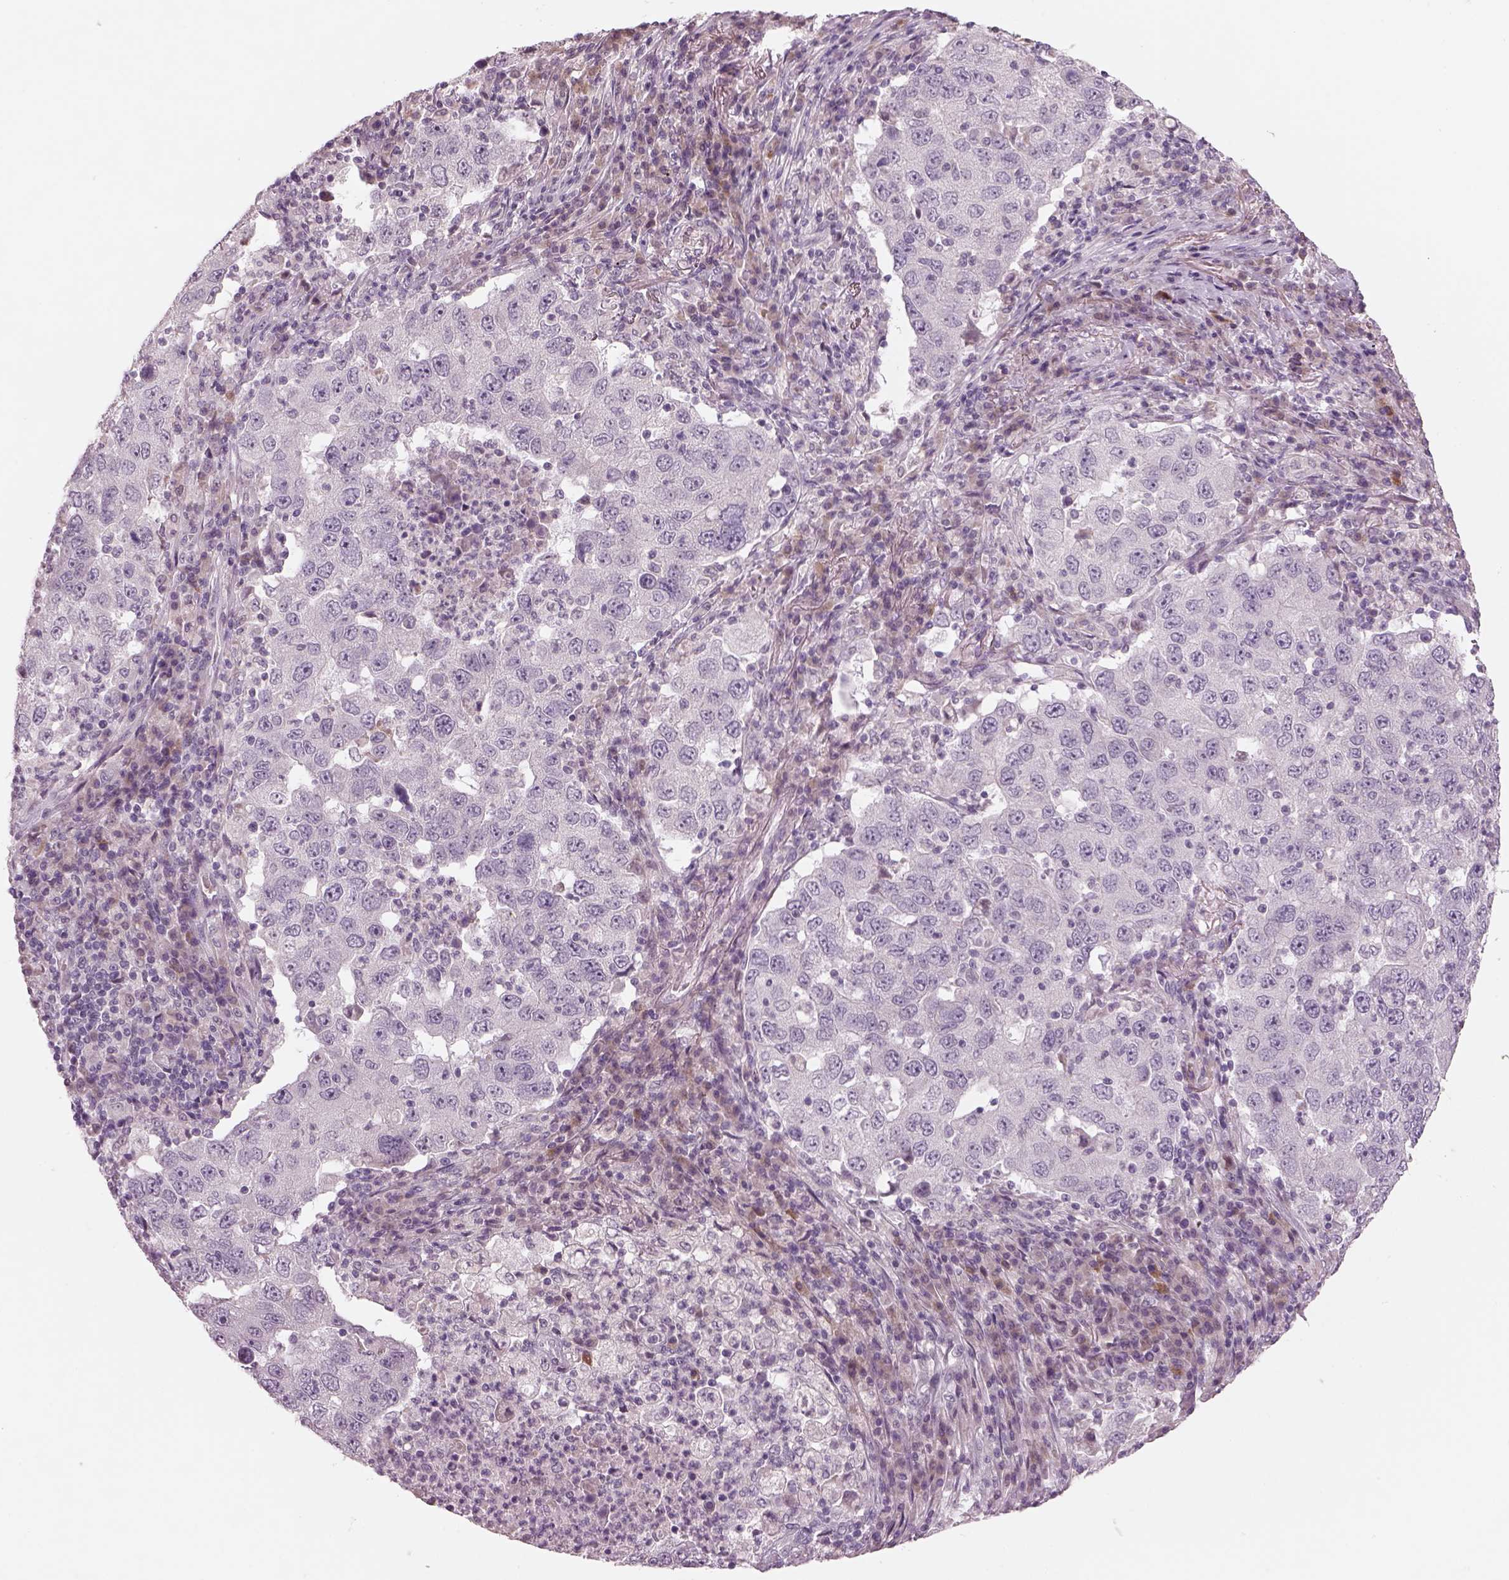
{"staining": {"intensity": "negative", "quantity": "none", "location": "none"}, "tissue": "lung cancer", "cell_type": "Tumor cells", "image_type": "cancer", "snomed": [{"axis": "morphology", "description": "Adenocarcinoma, NOS"}, {"axis": "topography", "description": "Lung"}], "caption": "Tumor cells show no significant protein expression in lung adenocarcinoma.", "gene": "PENK", "patient": {"sex": "male", "age": 73}}